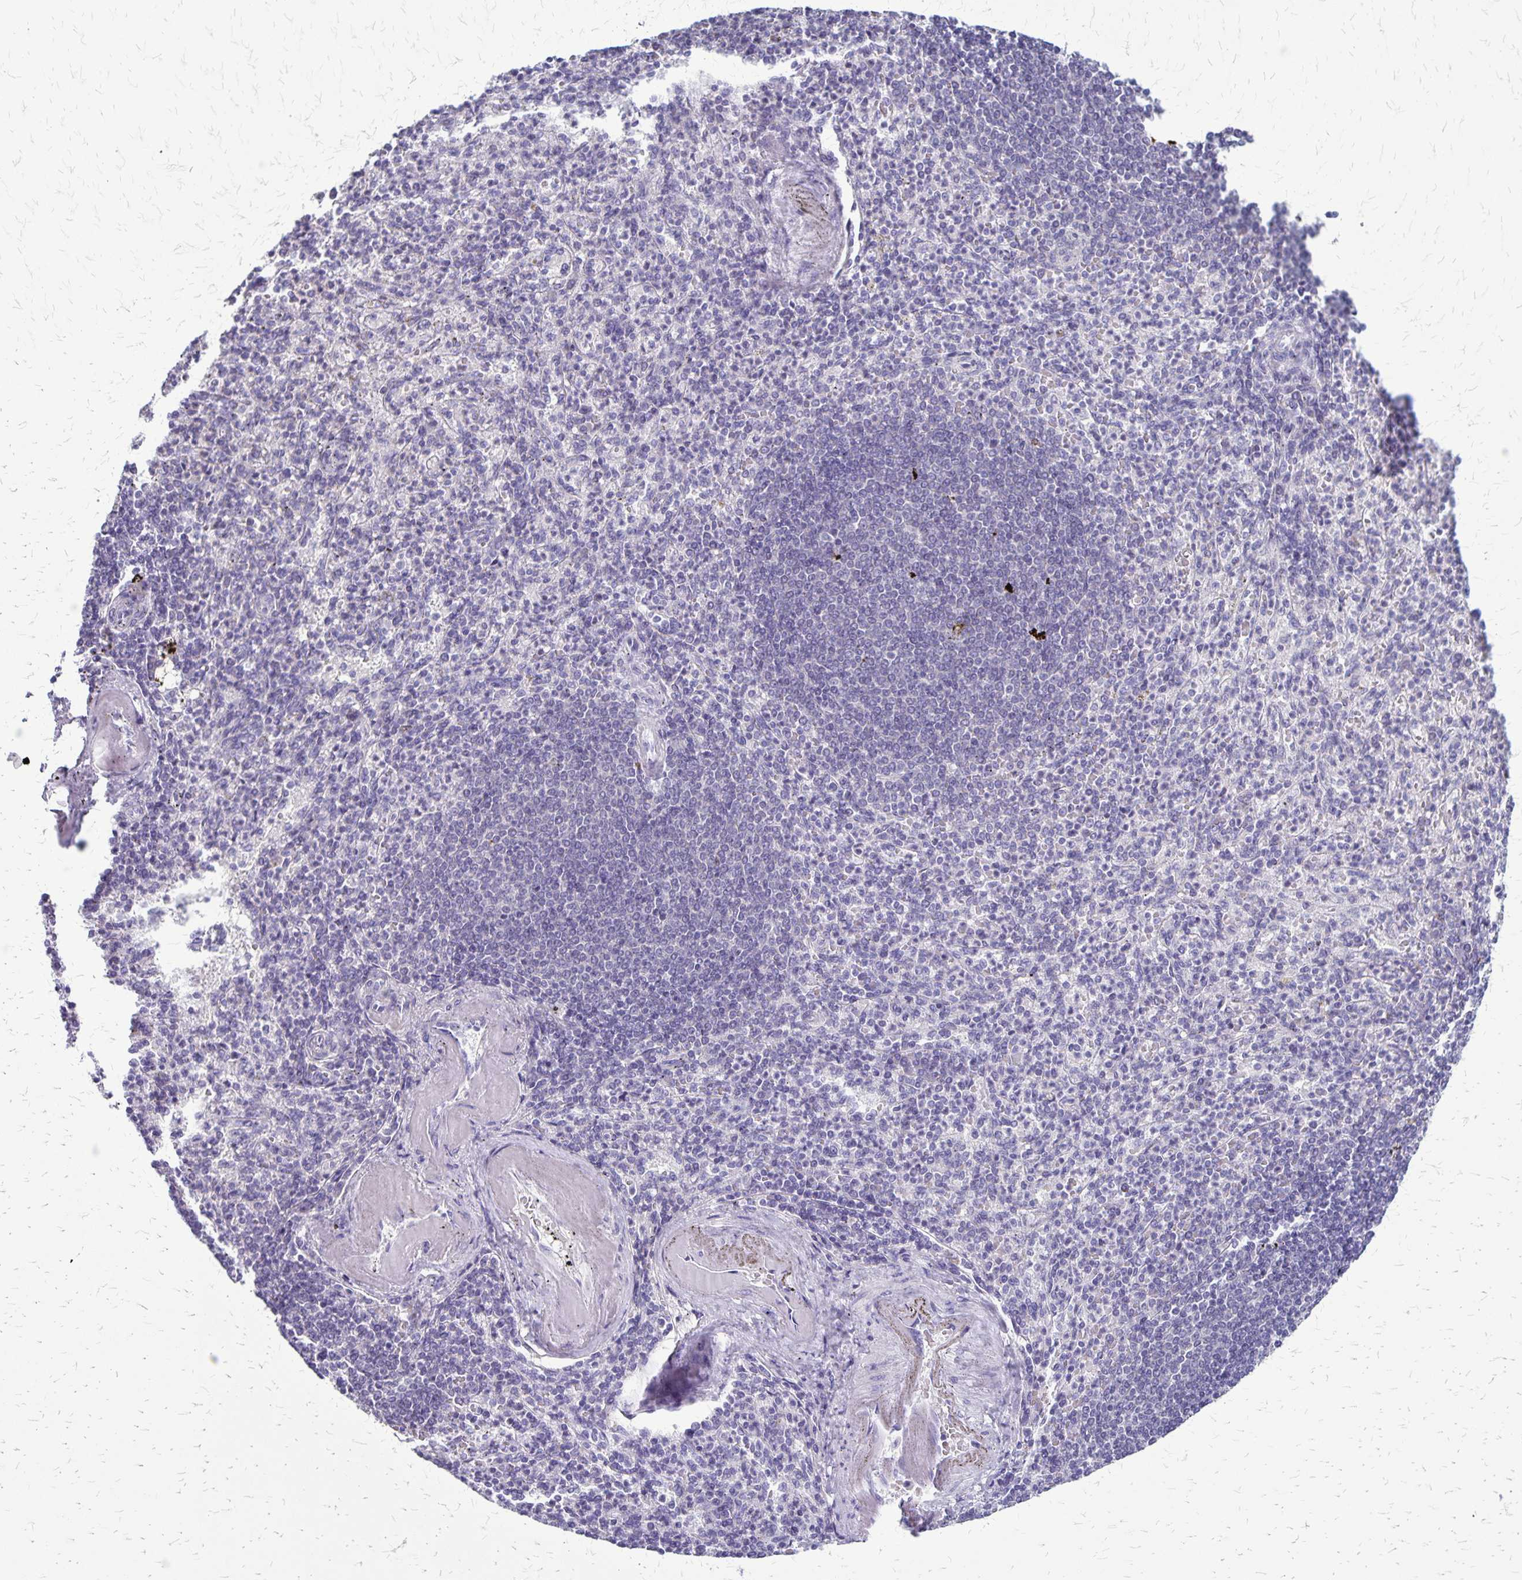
{"staining": {"intensity": "negative", "quantity": "none", "location": "none"}, "tissue": "spleen", "cell_type": "Cells in red pulp", "image_type": "normal", "snomed": [{"axis": "morphology", "description": "Normal tissue, NOS"}, {"axis": "topography", "description": "Spleen"}], "caption": "This is a histopathology image of IHC staining of benign spleen, which shows no staining in cells in red pulp.", "gene": "PLXNB3", "patient": {"sex": "female", "age": 74}}